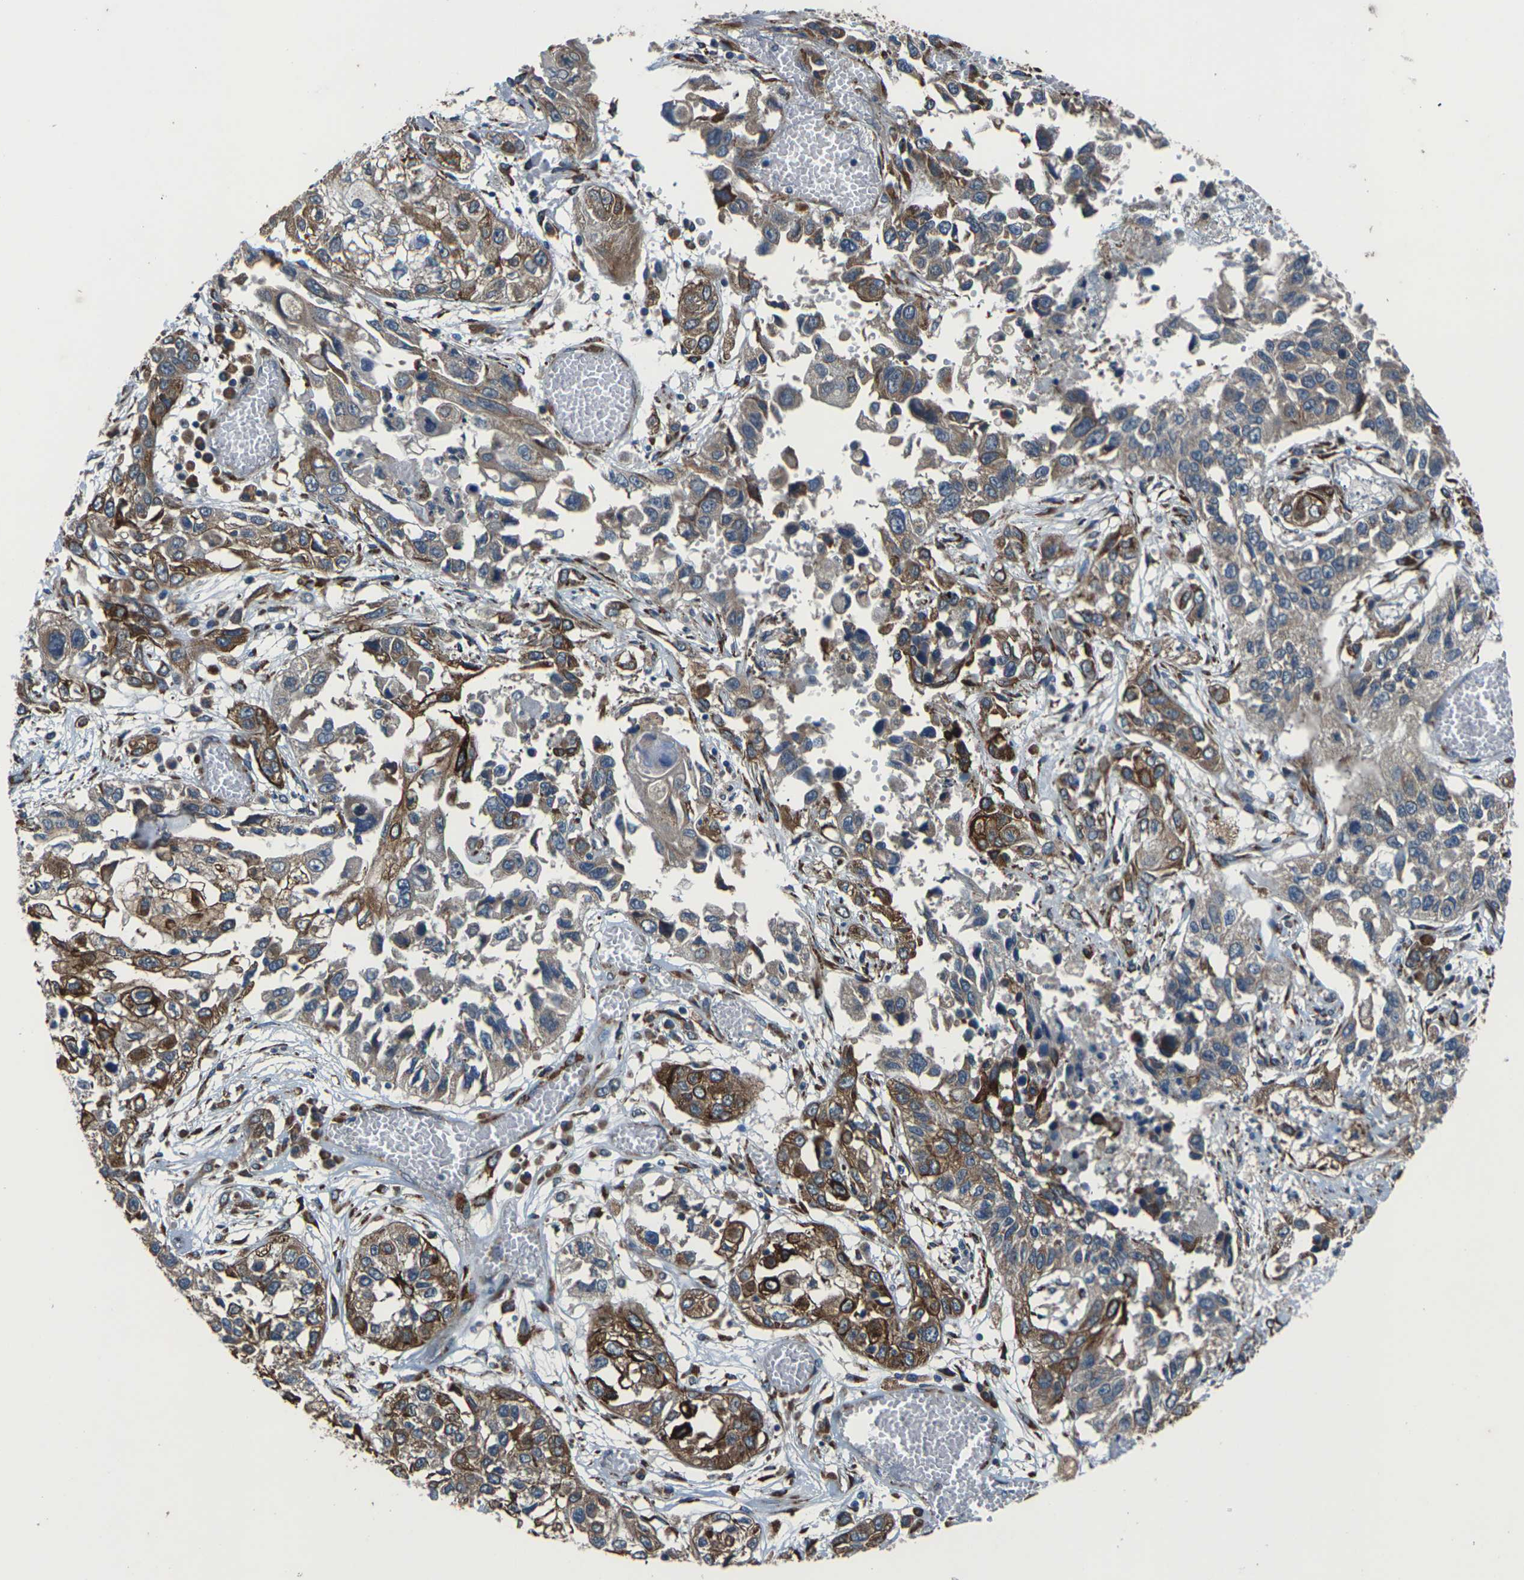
{"staining": {"intensity": "moderate", "quantity": ">75%", "location": "cytoplasmic/membranous"}, "tissue": "lung cancer", "cell_type": "Tumor cells", "image_type": "cancer", "snomed": [{"axis": "morphology", "description": "Squamous cell carcinoma, NOS"}, {"axis": "topography", "description": "Lung"}], "caption": "A photomicrograph of human lung squamous cell carcinoma stained for a protein reveals moderate cytoplasmic/membranous brown staining in tumor cells.", "gene": "GABRP", "patient": {"sex": "male", "age": 71}}